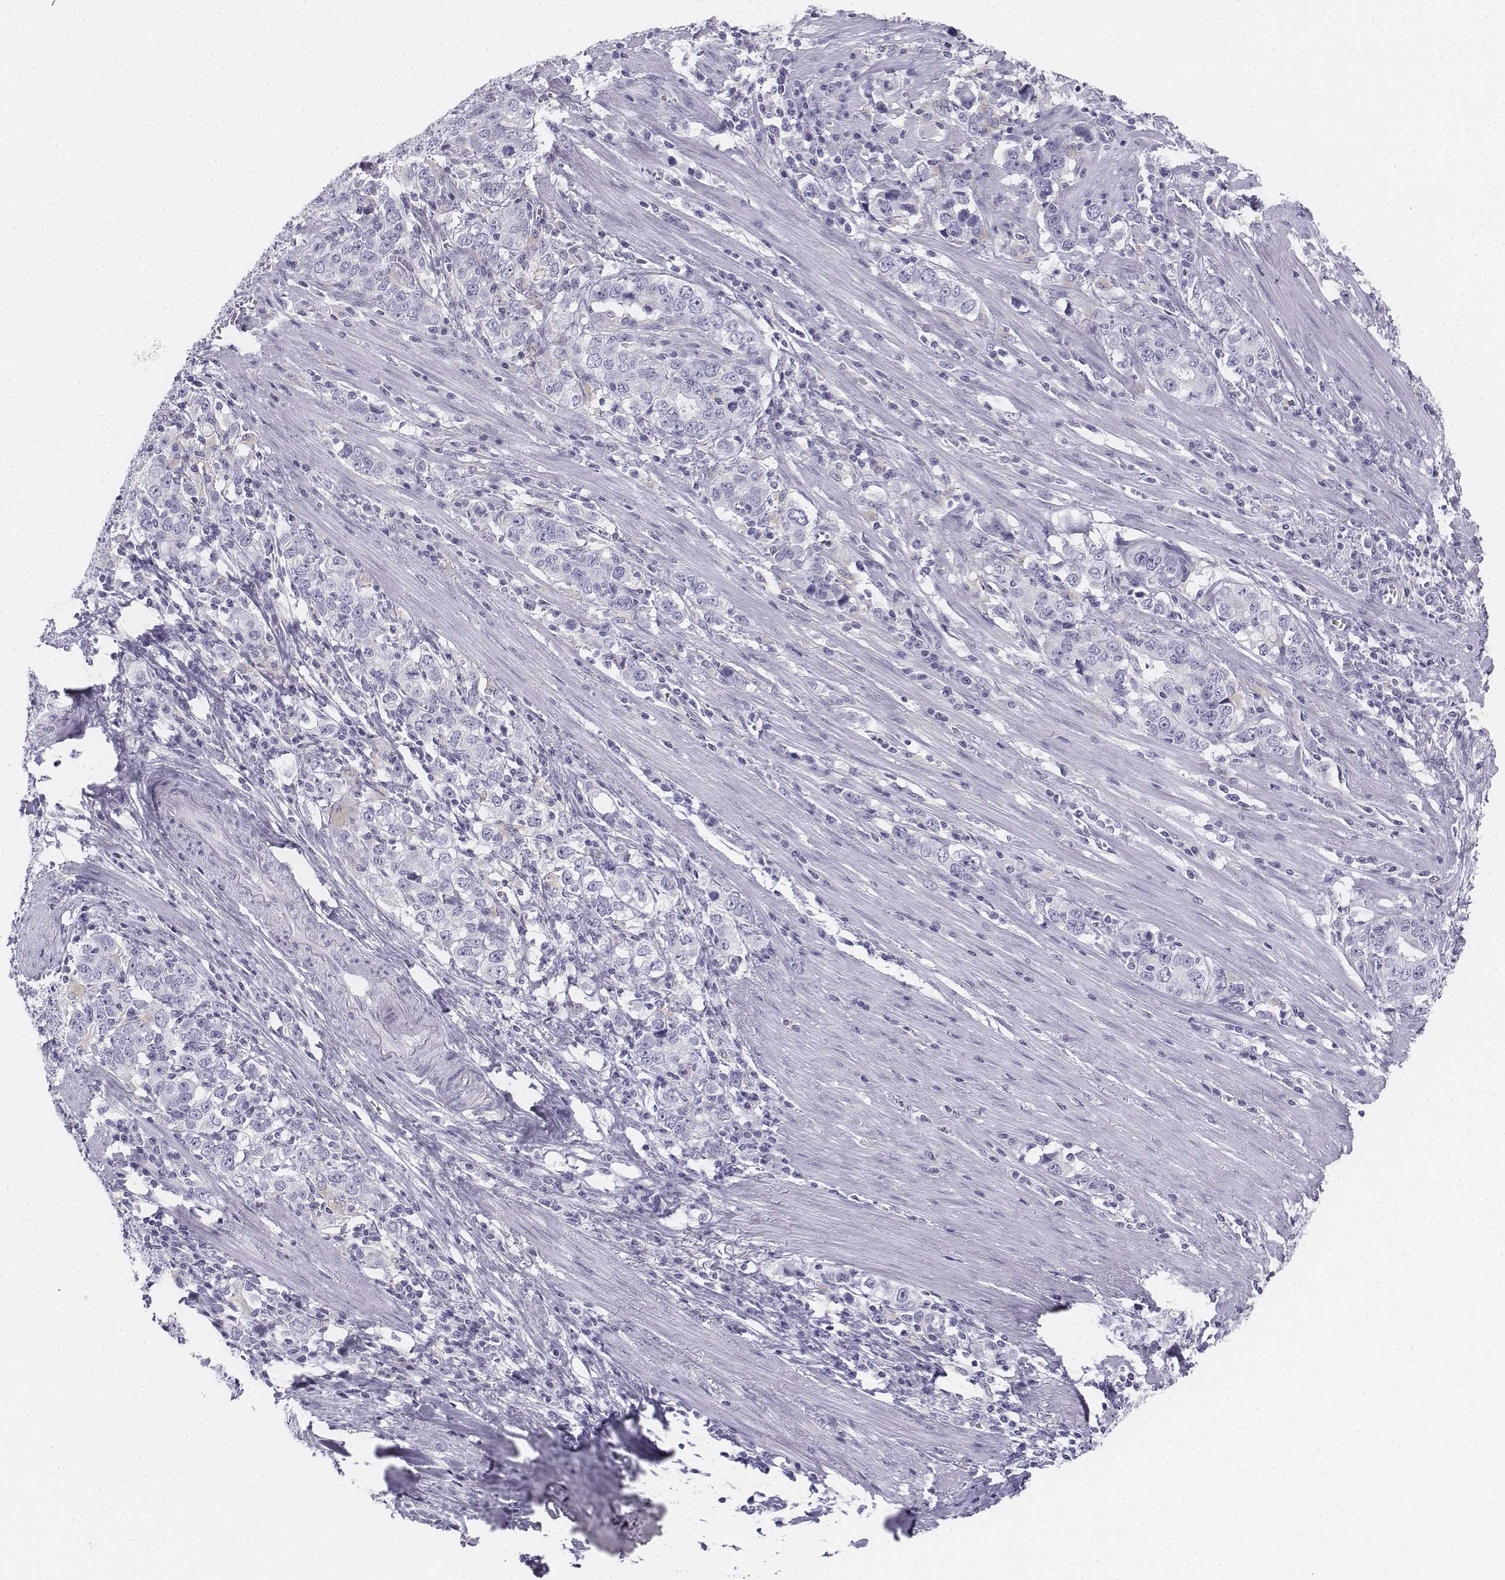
{"staining": {"intensity": "negative", "quantity": "none", "location": "none"}, "tissue": "stomach cancer", "cell_type": "Tumor cells", "image_type": "cancer", "snomed": [{"axis": "morphology", "description": "Adenocarcinoma, NOS"}, {"axis": "topography", "description": "Stomach, lower"}], "caption": "Human stomach adenocarcinoma stained for a protein using immunohistochemistry (IHC) reveals no positivity in tumor cells.", "gene": "TH", "patient": {"sex": "female", "age": 72}}